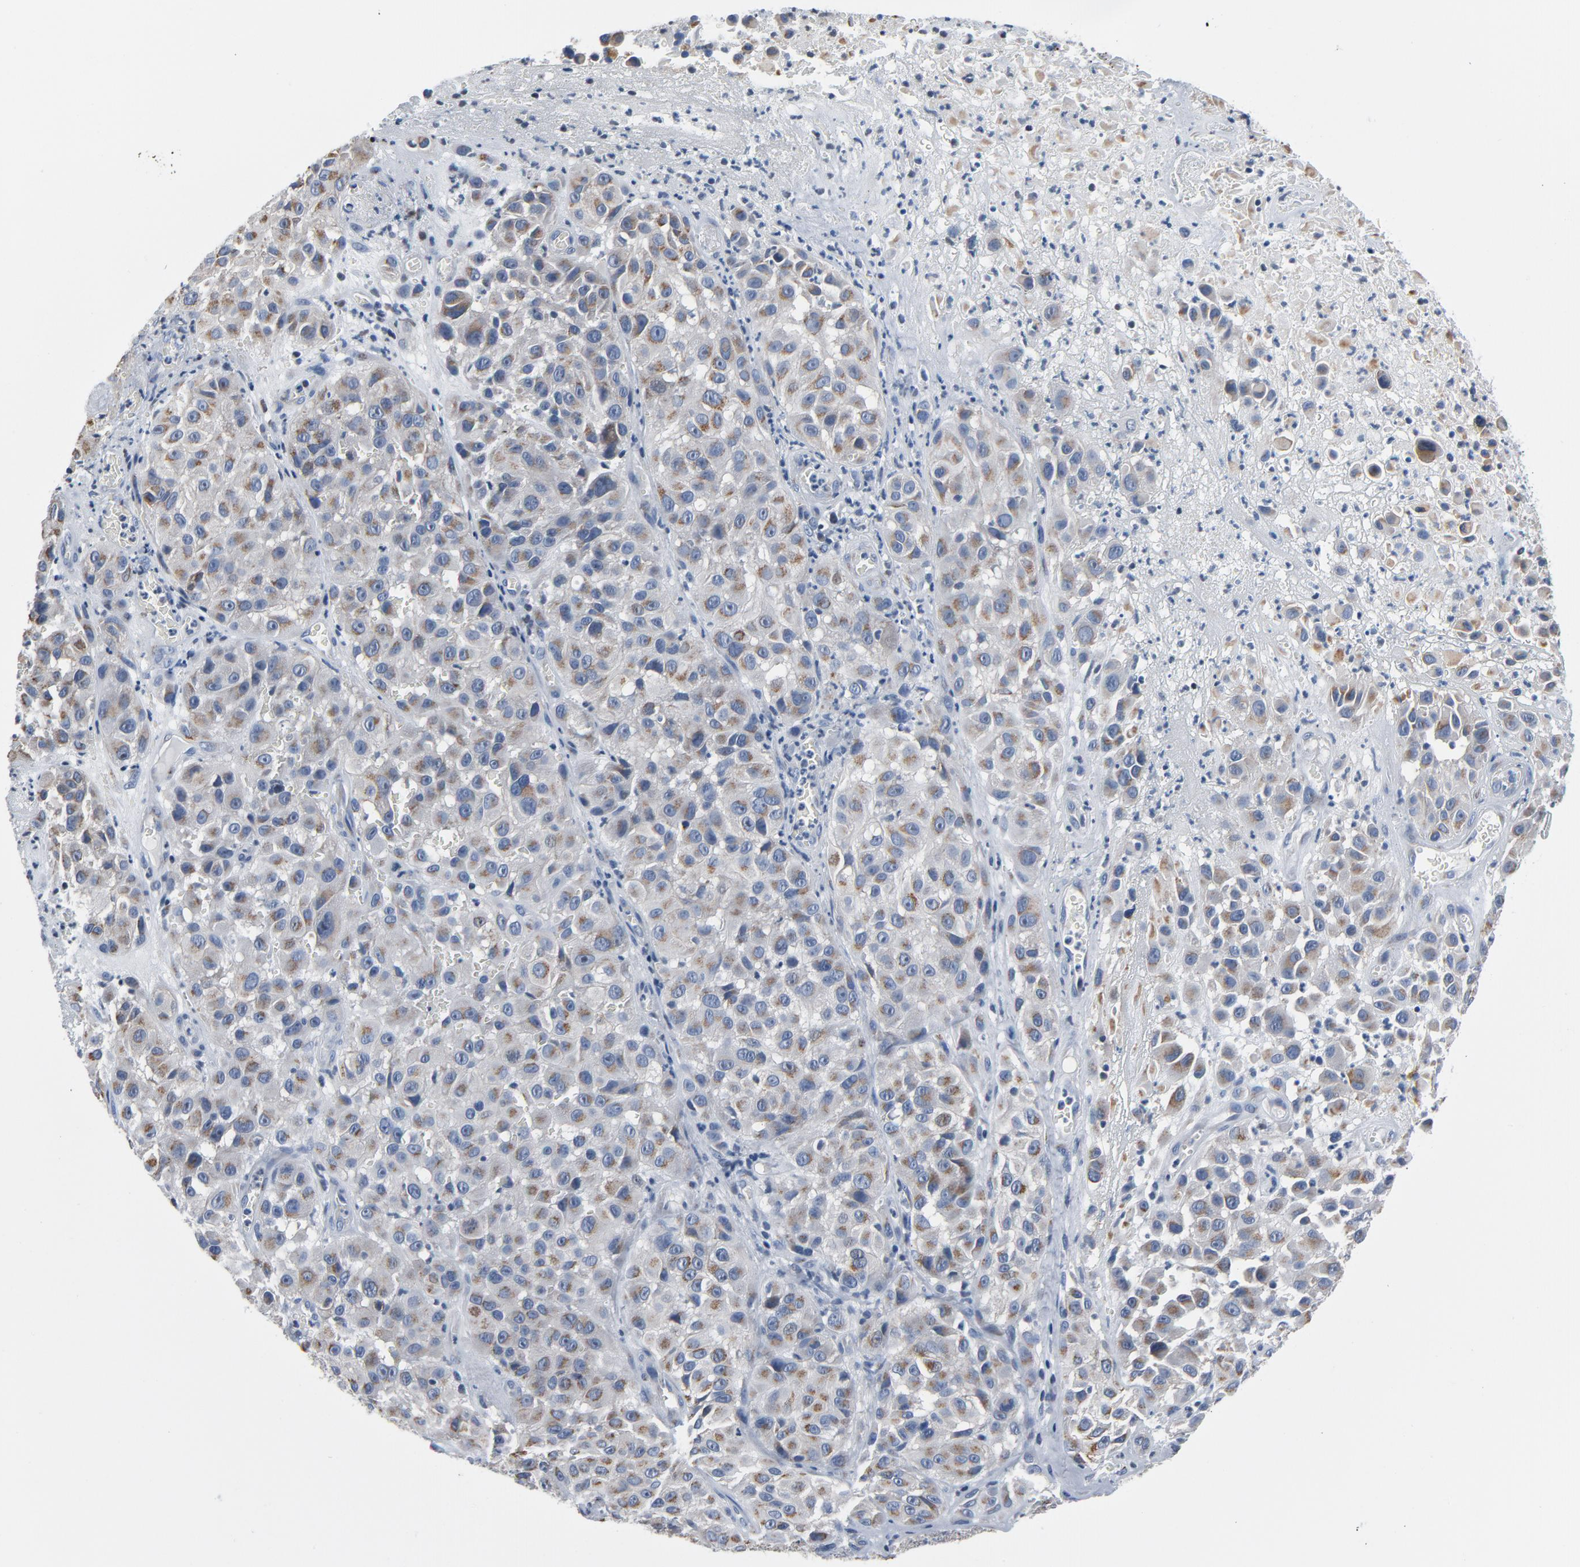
{"staining": {"intensity": "moderate", "quantity": "25%-75%", "location": "cytoplasmic/membranous"}, "tissue": "melanoma", "cell_type": "Tumor cells", "image_type": "cancer", "snomed": [{"axis": "morphology", "description": "Malignant melanoma, NOS"}, {"axis": "topography", "description": "Skin"}], "caption": "A high-resolution photomicrograph shows immunohistochemistry staining of melanoma, which shows moderate cytoplasmic/membranous staining in approximately 25%-75% of tumor cells.", "gene": "YIPF6", "patient": {"sex": "female", "age": 21}}